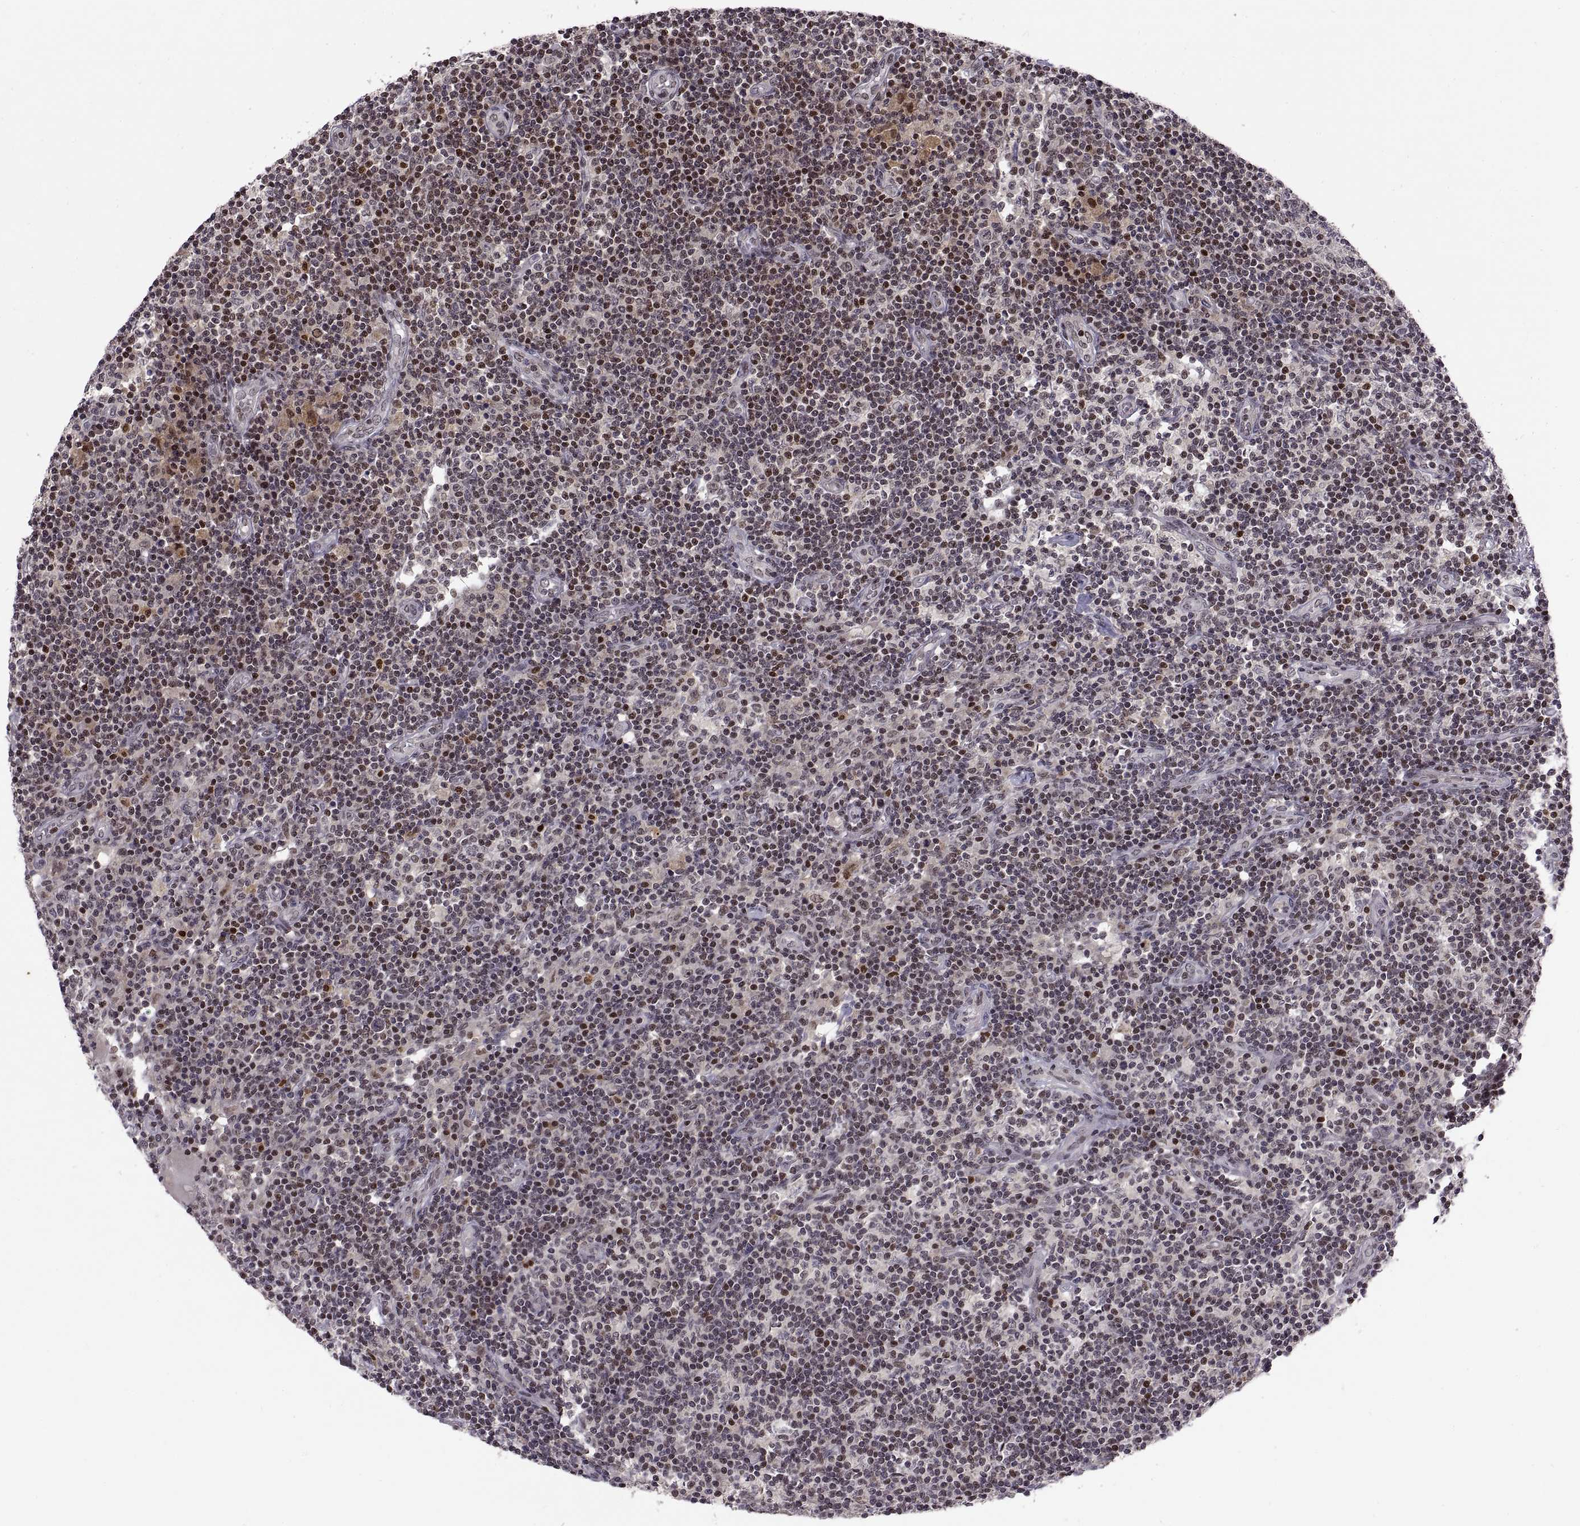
{"staining": {"intensity": "negative", "quantity": "none", "location": "none"}, "tissue": "lymph node", "cell_type": "Germinal center cells", "image_type": "normal", "snomed": [{"axis": "morphology", "description": "Normal tissue, NOS"}, {"axis": "topography", "description": "Lymph node"}], "caption": "IHC micrograph of unremarkable lymph node: lymph node stained with DAB (3,3'-diaminobenzidine) reveals no significant protein expression in germinal center cells.", "gene": "CHFR", "patient": {"sex": "female", "age": 72}}